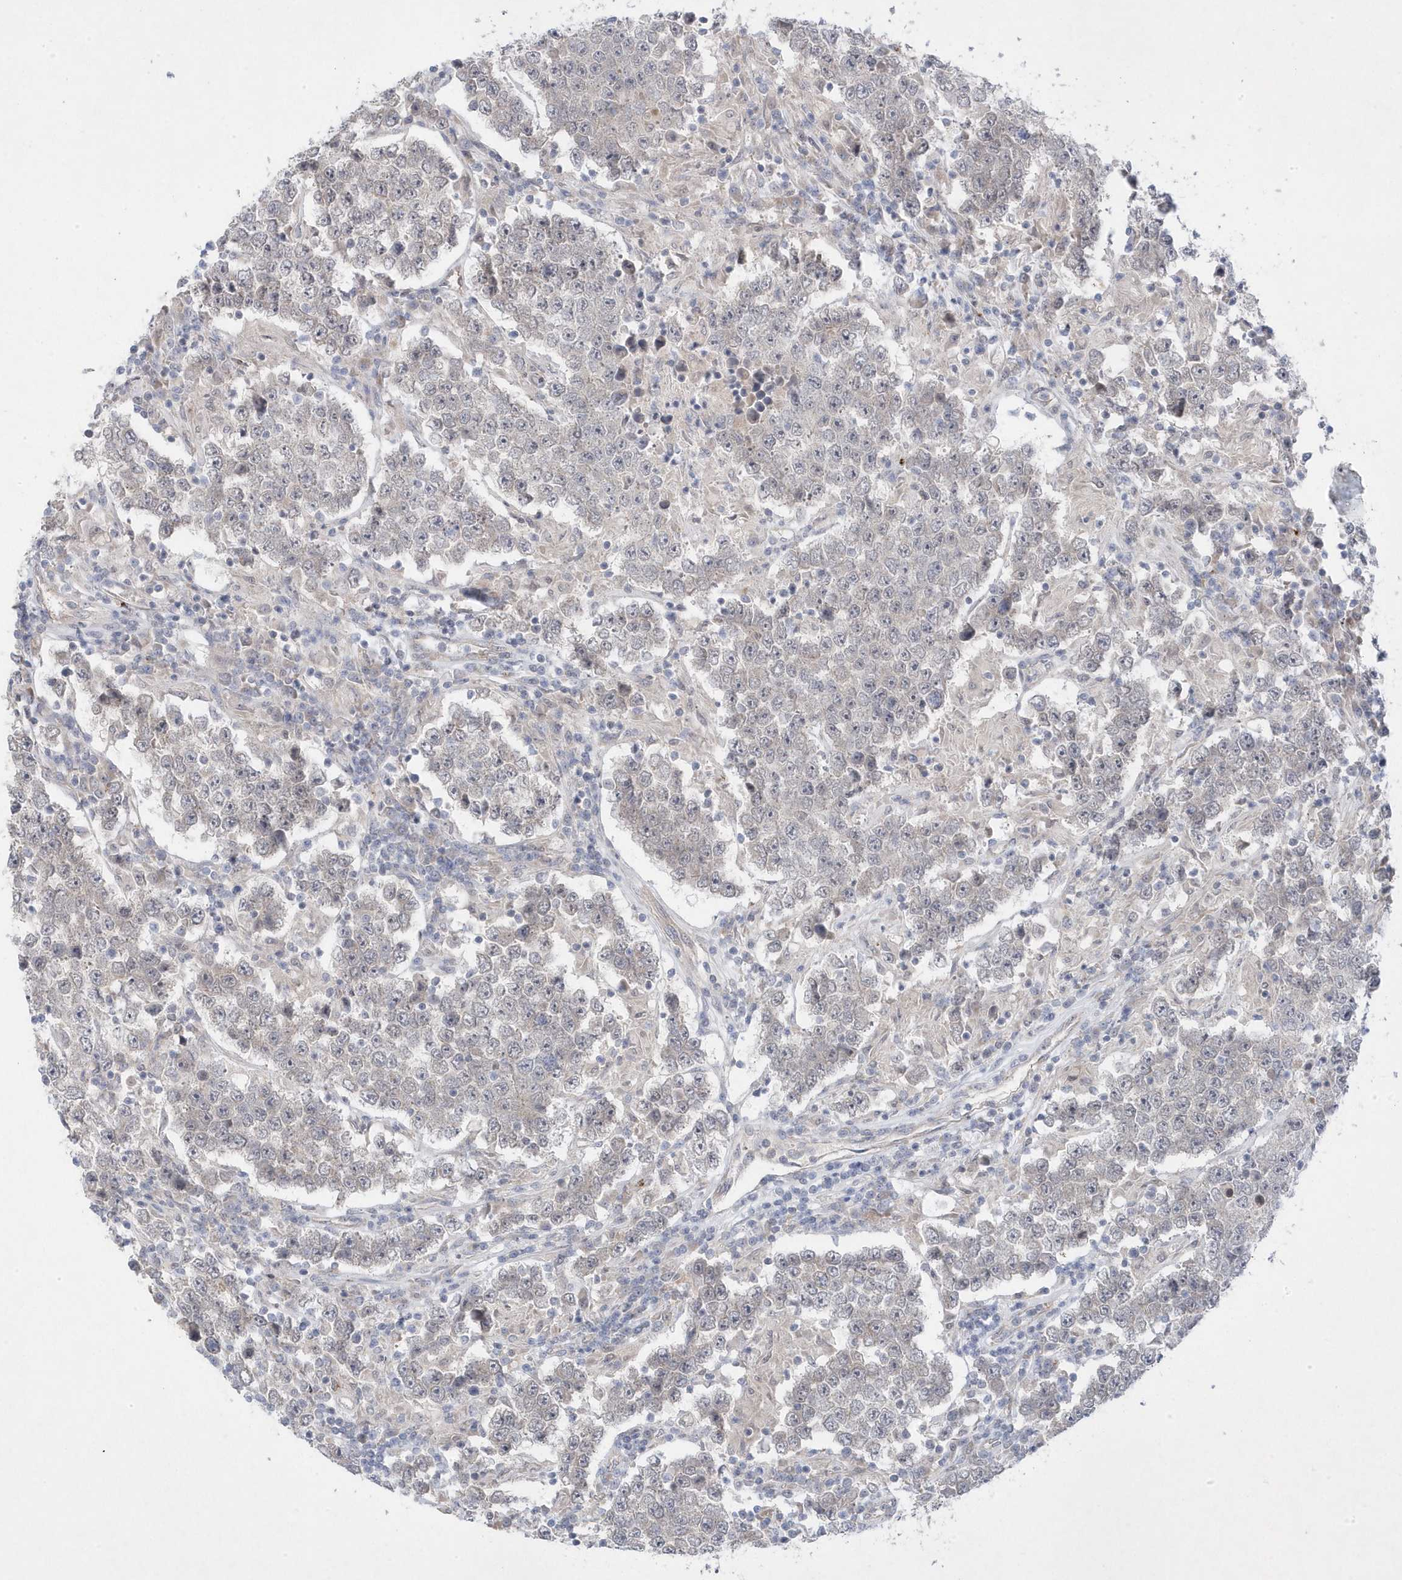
{"staining": {"intensity": "negative", "quantity": "none", "location": "none"}, "tissue": "testis cancer", "cell_type": "Tumor cells", "image_type": "cancer", "snomed": [{"axis": "morphology", "description": "Normal tissue, NOS"}, {"axis": "morphology", "description": "Urothelial carcinoma, High grade"}, {"axis": "morphology", "description": "Seminoma, NOS"}, {"axis": "morphology", "description": "Carcinoma, Embryonal, NOS"}, {"axis": "topography", "description": "Urinary bladder"}, {"axis": "topography", "description": "Testis"}], "caption": "The immunohistochemistry (IHC) photomicrograph has no significant staining in tumor cells of high-grade urothelial carcinoma (testis) tissue.", "gene": "ANAPC1", "patient": {"sex": "male", "age": 41}}